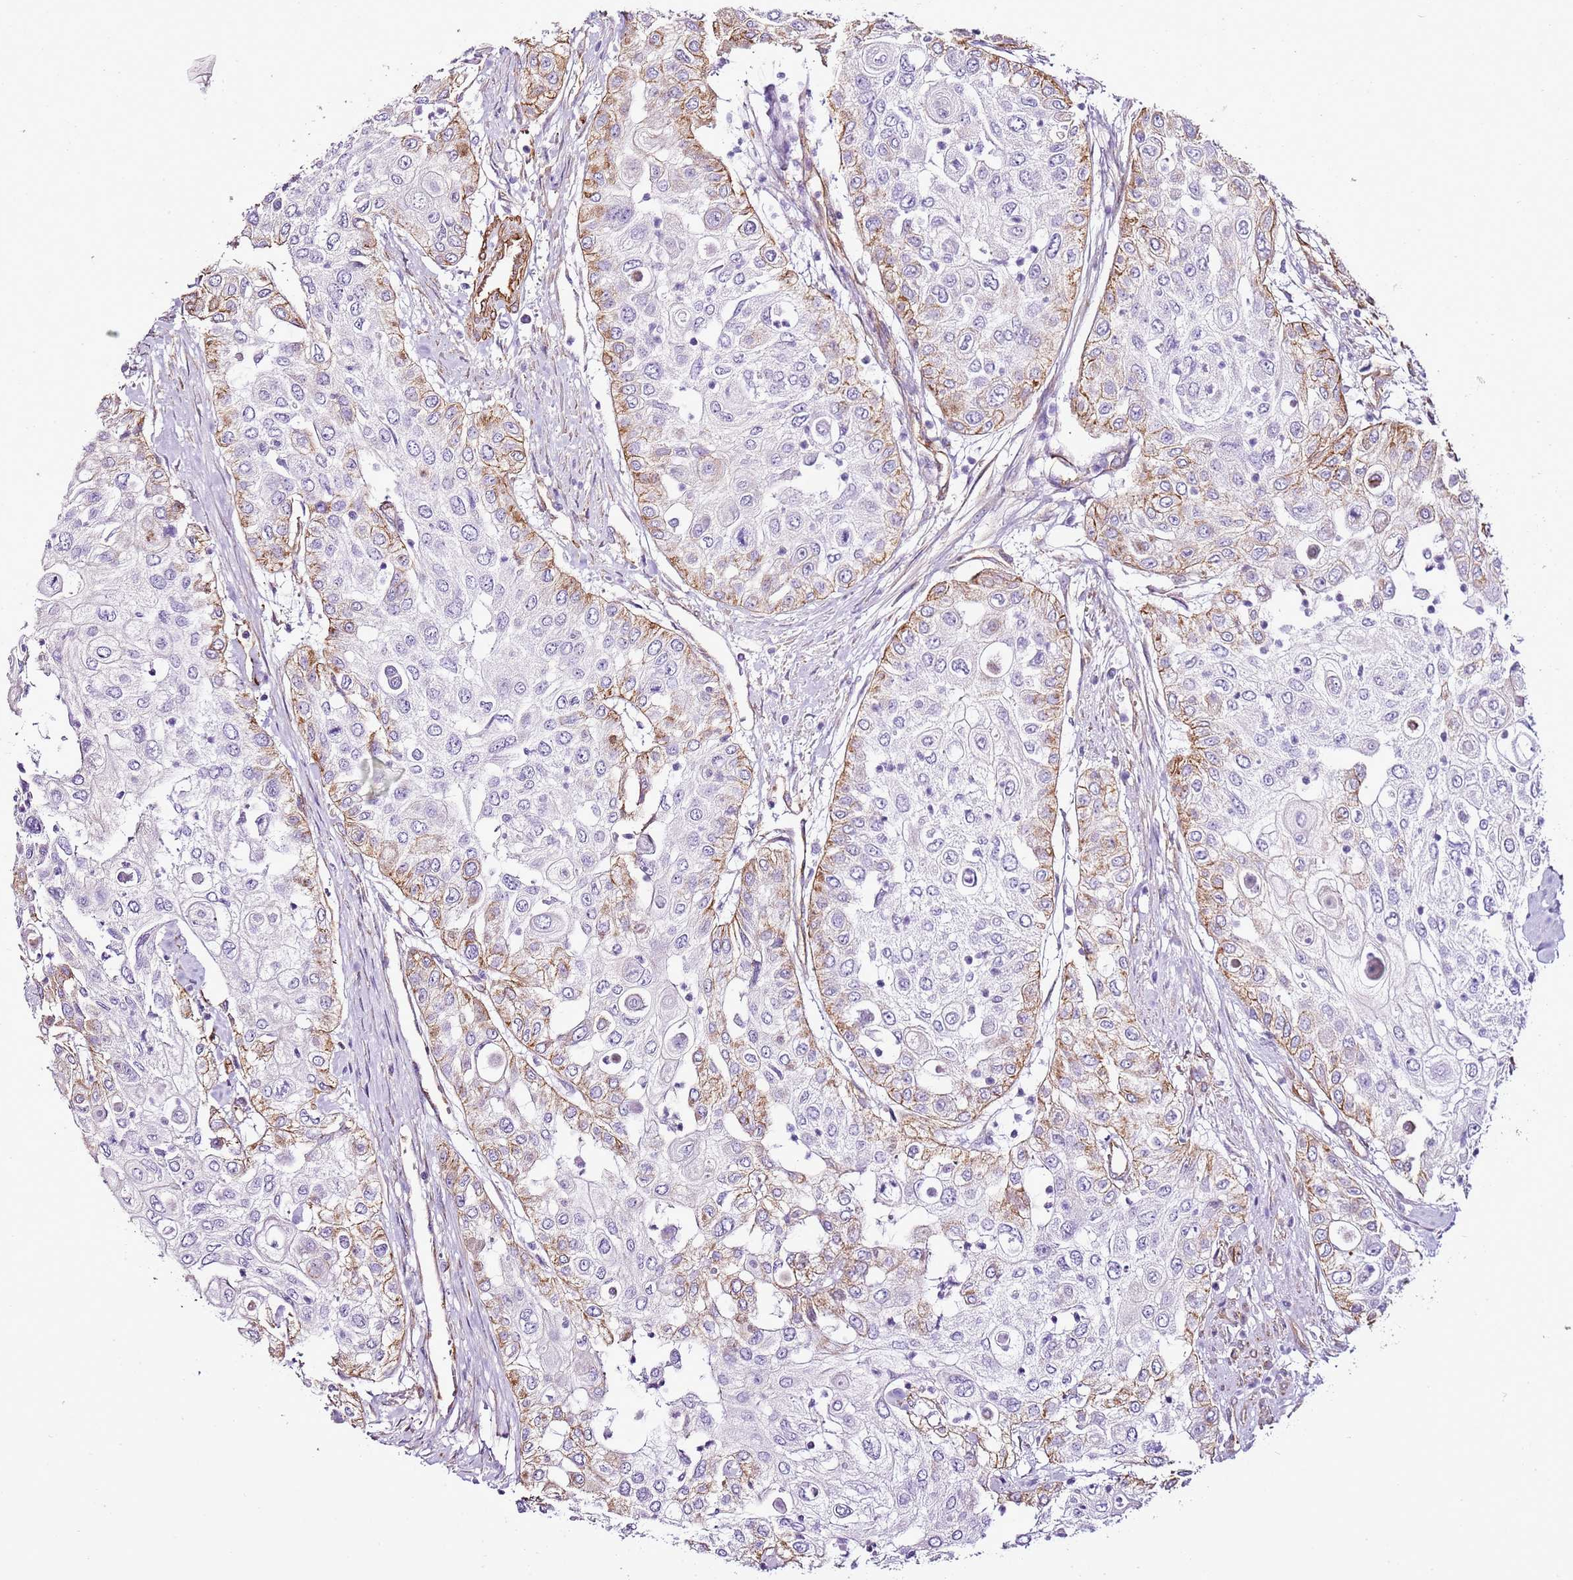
{"staining": {"intensity": "moderate", "quantity": "25%-75%", "location": "cytoplasmic/membranous"}, "tissue": "urothelial cancer", "cell_type": "Tumor cells", "image_type": "cancer", "snomed": [{"axis": "morphology", "description": "Urothelial carcinoma, High grade"}, {"axis": "topography", "description": "Urinary bladder"}], "caption": "Immunohistochemical staining of urothelial cancer shows moderate cytoplasmic/membranous protein positivity in approximately 25%-75% of tumor cells. (DAB (3,3'-diaminobenzidine) IHC, brown staining for protein, blue staining for nuclei).", "gene": "CTDSPL", "patient": {"sex": "female", "age": 79}}